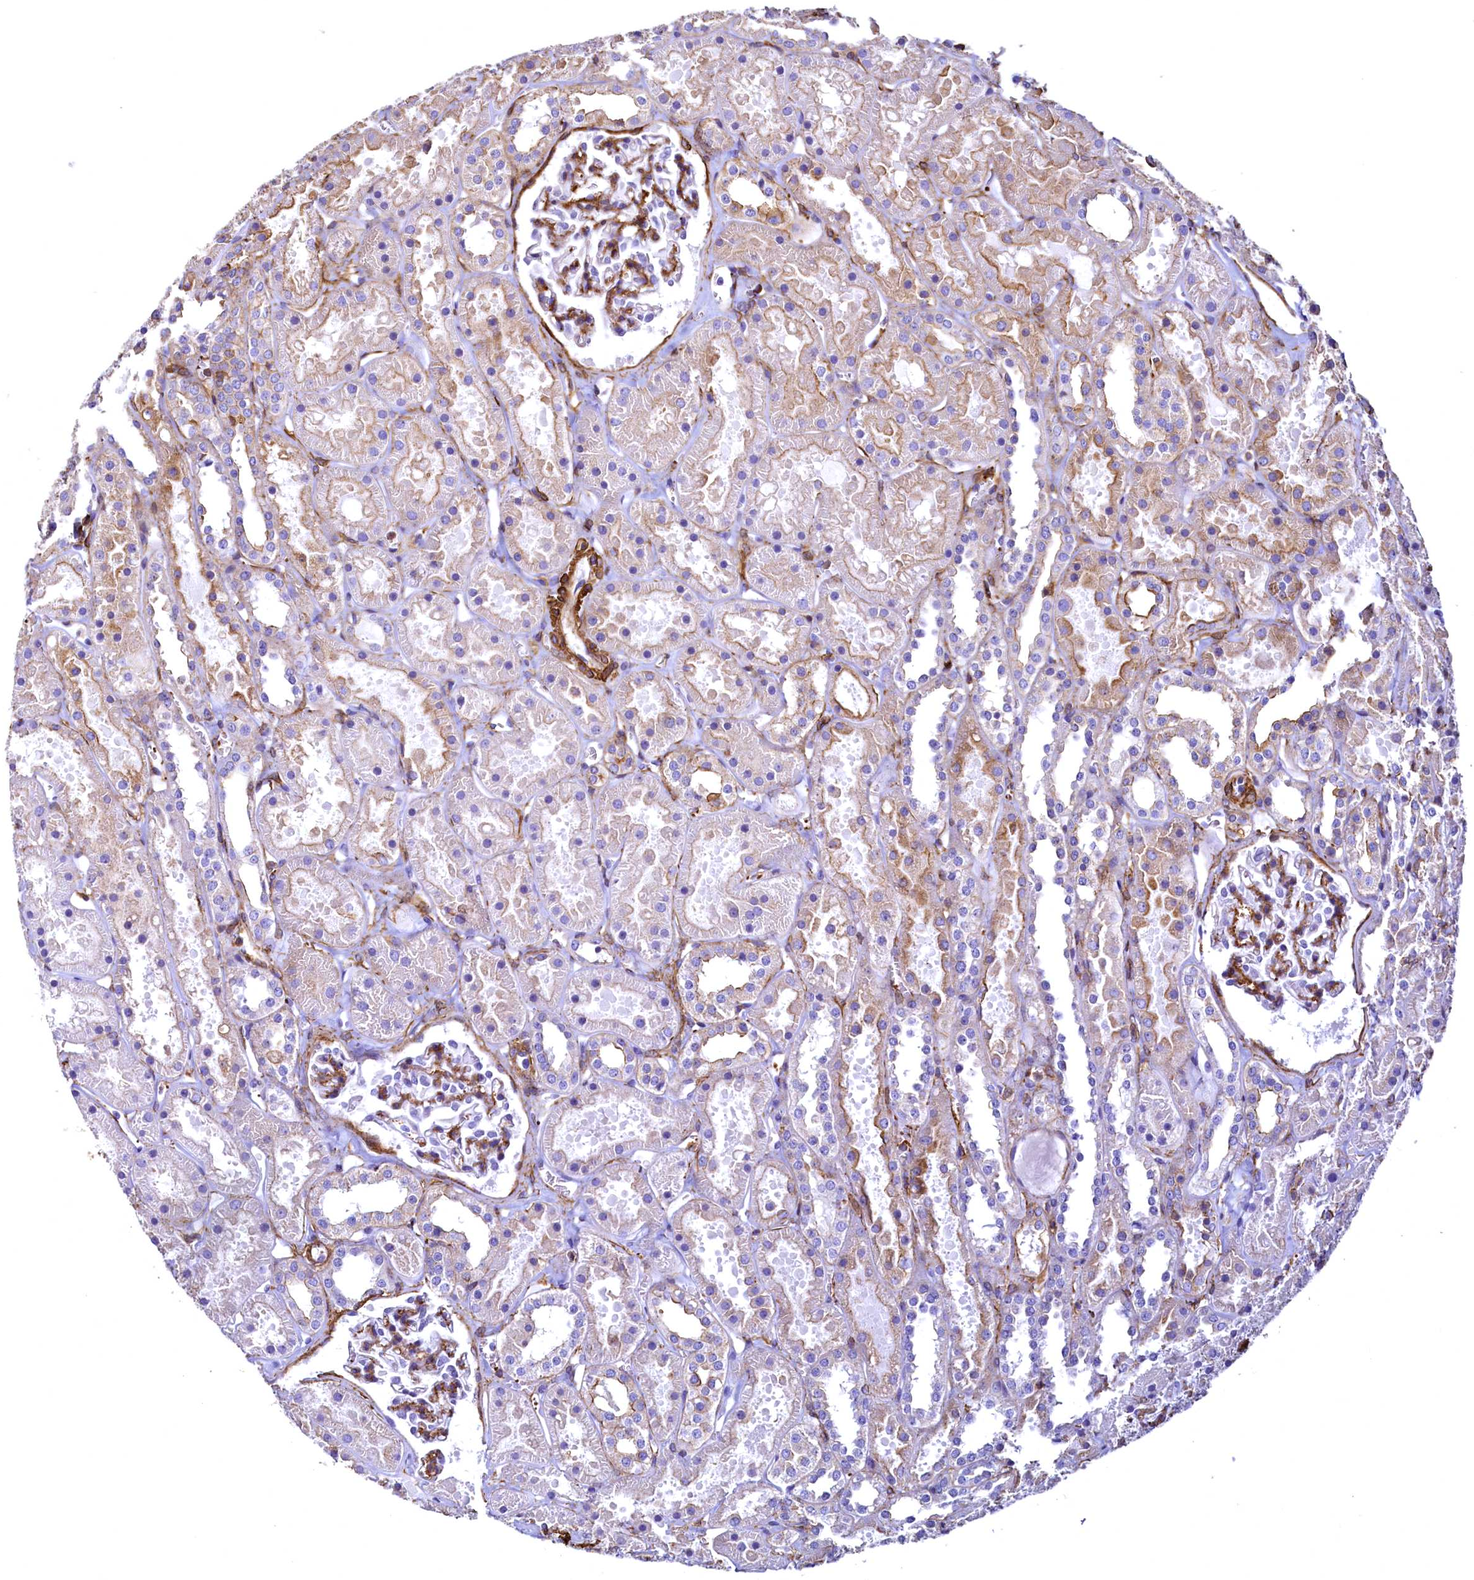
{"staining": {"intensity": "moderate", "quantity": "25%-75%", "location": "cytoplasmic/membranous"}, "tissue": "kidney", "cell_type": "Cells in glomeruli", "image_type": "normal", "snomed": [{"axis": "morphology", "description": "Normal tissue, NOS"}, {"axis": "topography", "description": "Kidney"}], "caption": "This image exhibits immunohistochemistry (IHC) staining of benign human kidney, with medium moderate cytoplasmic/membranous positivity in about 25%-75% of cells in glomeruli.", "gene": "THBS1", "patient": {"sex": "female", "age": 41}}